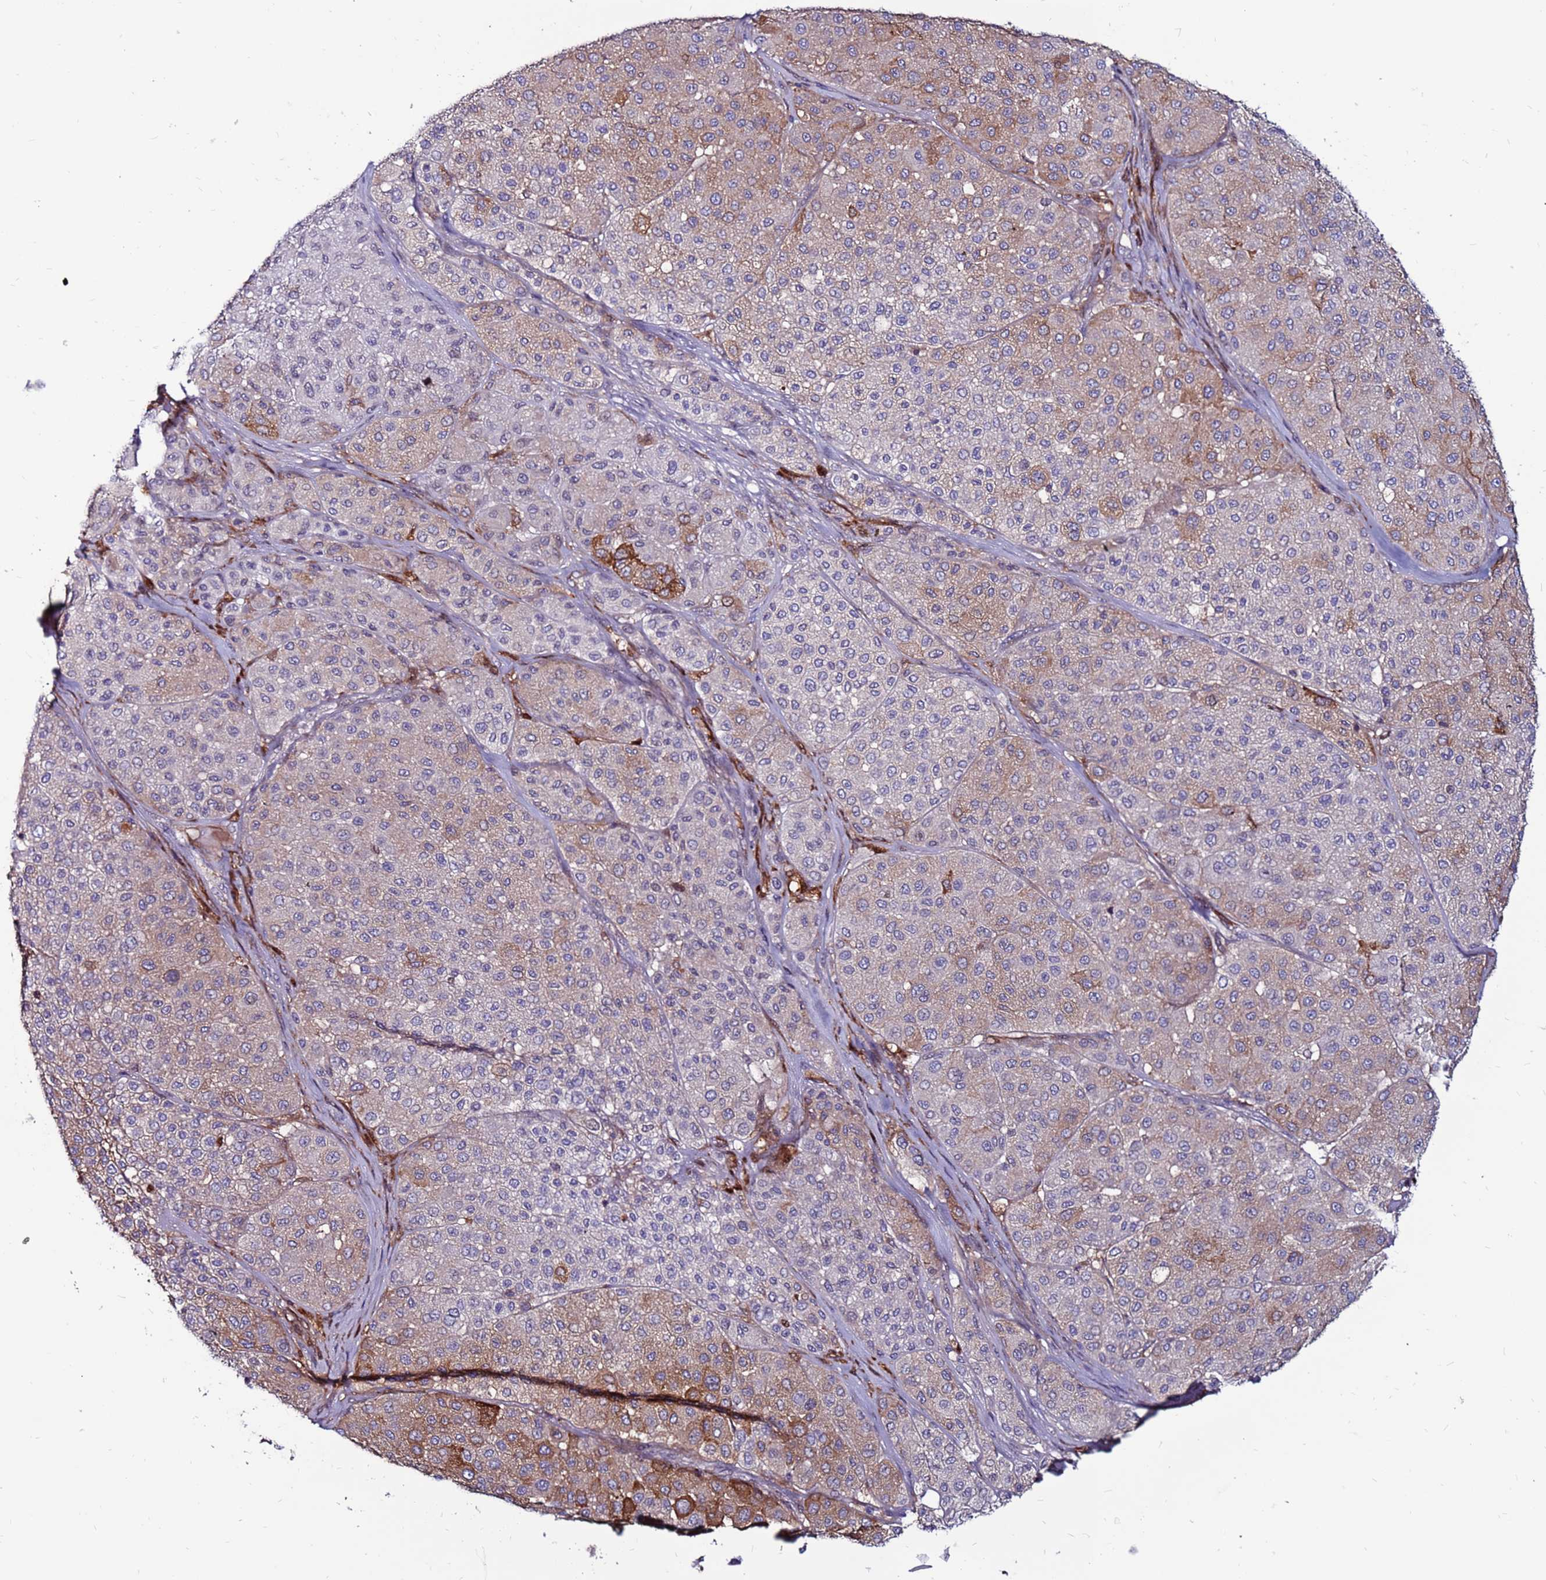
{"staining": {"intensity": "weak", "quantity": "25%-75%", "location": "cytoplasmic/membranous"}, "tissue": "melanoma", "cell_type": "Tumor cells", "image_type": "cancer", "snomed": [{"axis": "morphology", "description": "Malignant melanoma, Metastatic site"}, {"axis": "topography", "description": "Smooth muscle"}], "caption": "Malignant melanoma (metastatic site) tissue exhibits weak cytoplasmic/membranous staining in approximately 25%-75% of tumor cells, visualized by immunohistochemistry. (IHC, brightfield microscopy, high magnification).", "gene": "CCDC71", "patient": {"sex": "male", "age": 41}}